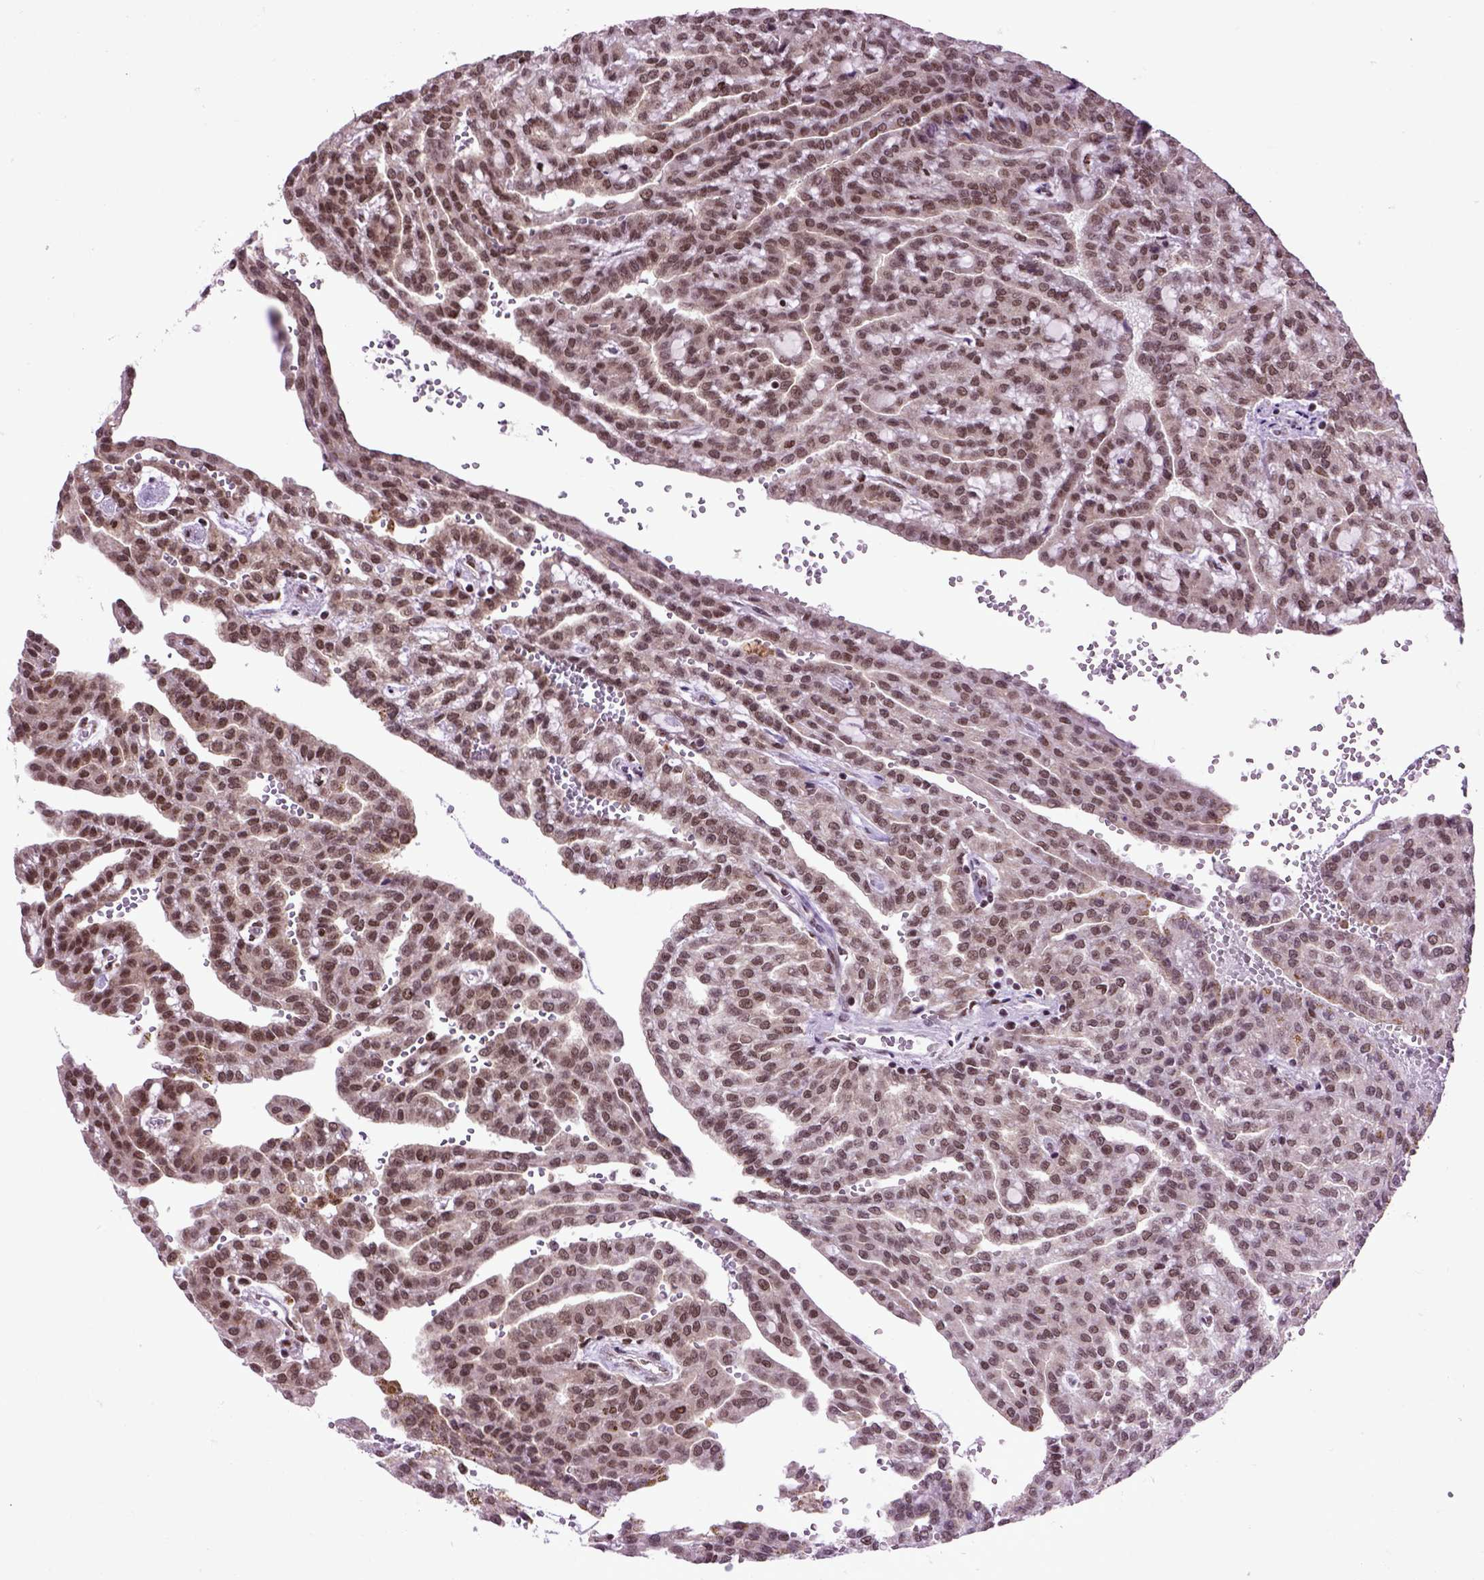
{"staining": {"intensity": "weak", "quantity": ">75%", "location": "nuclear"}, "tissue": "renal cancer", "cell_type": "Tumor cells", "image_type": "cancer", "snomed": [{"axis": "morphology", "description": "Adenocarcinoma, NOS"}, {"axis": "topography", "description": "Kidney"}], "caption": "DAB immunohistochemical staining of human renal cancer (adenocarcinoma) reveals weak nuclear protein expression in approximately >75% of tumor cells. Ihc stains the protein in brown and the nuclei are stained blue.", "gene": "CELF1", "patient": {"sex": "male", "age": 63}}